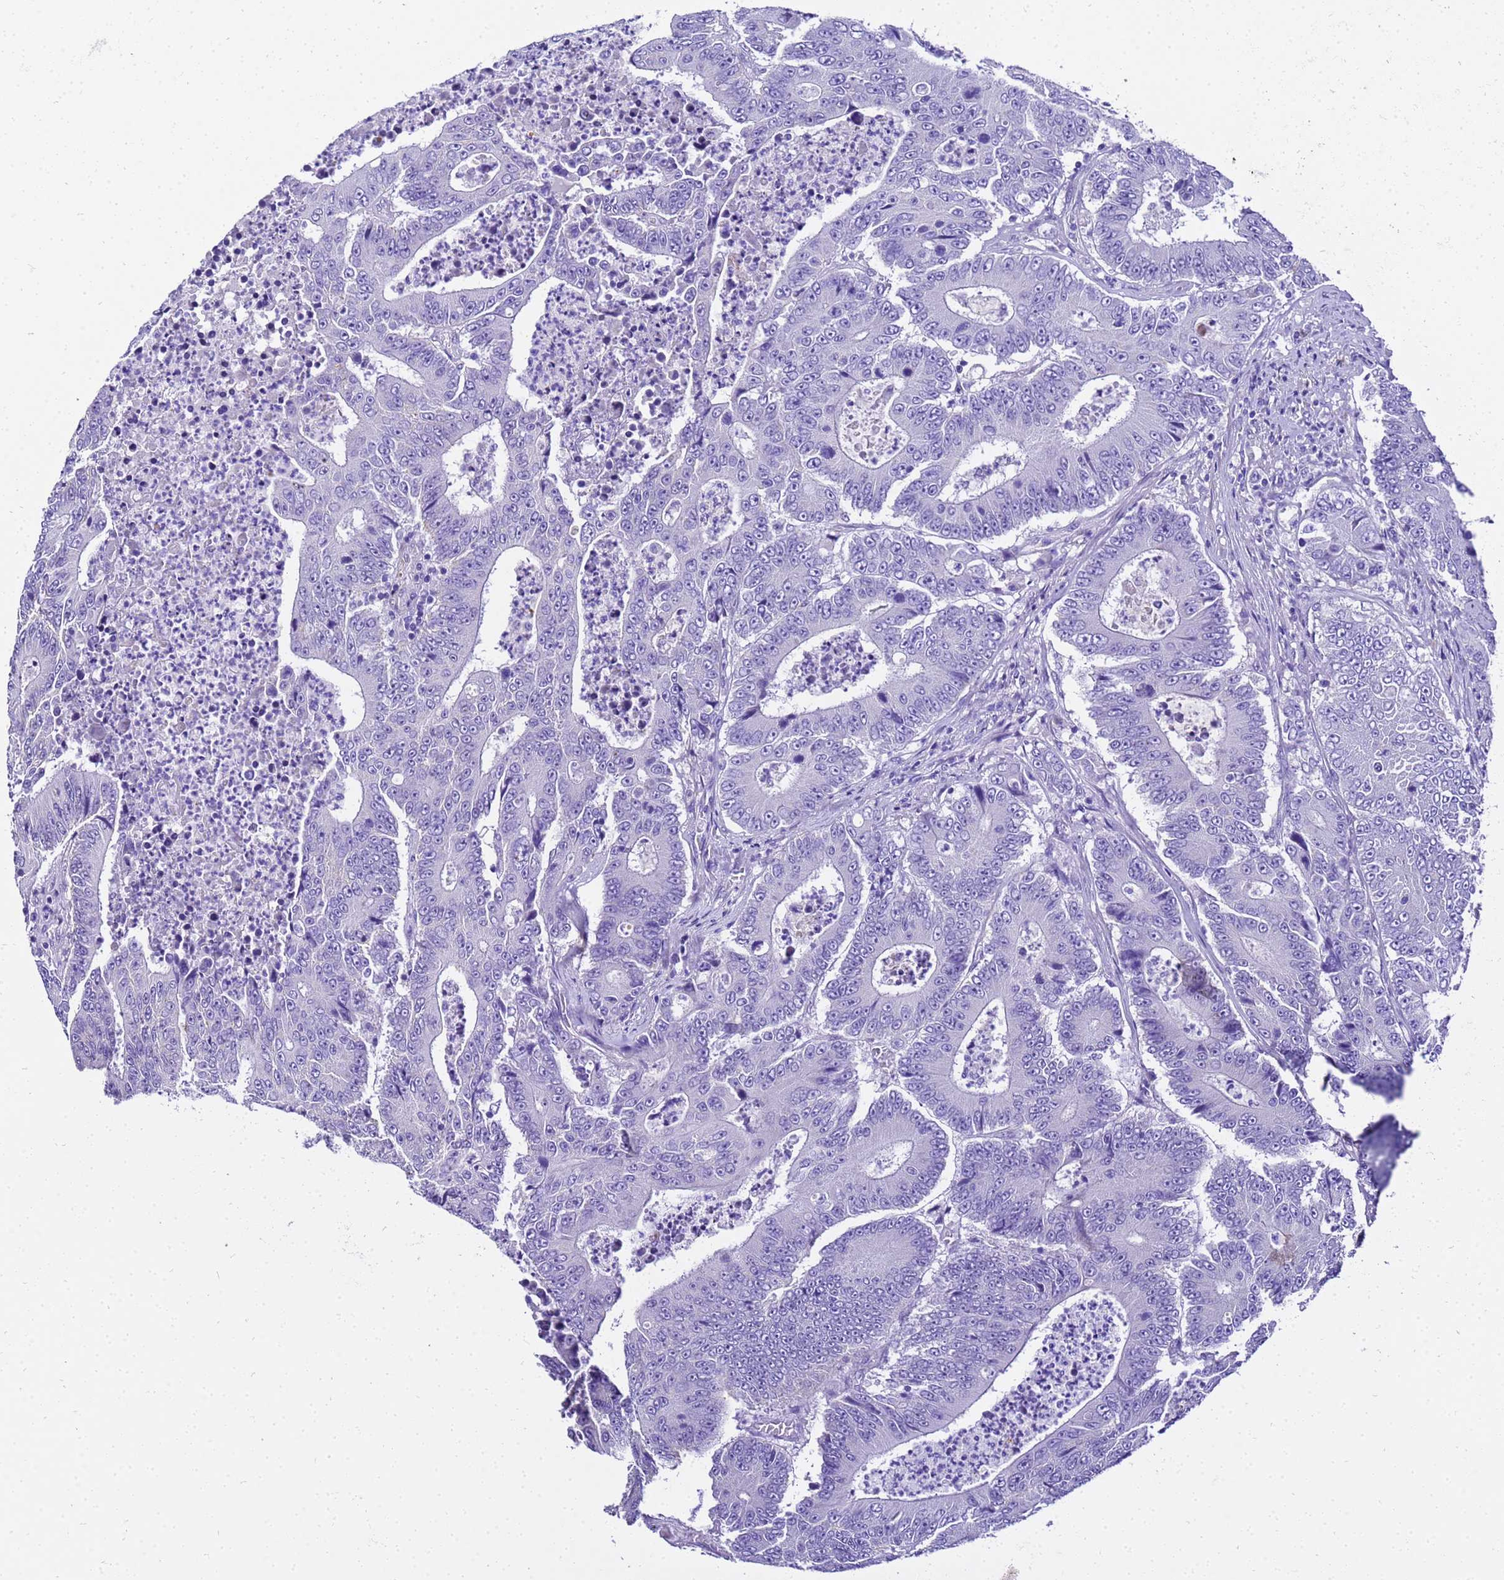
{"staining": {"intensity": "negative", "quantity": "none", "location": "none"}, "tissue": "colorectal cancer", "cell_type": "Tumor cells", "image_type": "cancer", "snomed": [{"axis": "morphology", "description": "Adenocarcinoma, NOS"}, {"axis": "topography", "description": "Colon"}], "caption": "Colorectal cancer was stained to show a protein in brown. There is no significant expression in tumor cells. (DAB (3,3'-diaminobenzidine) IHC with hematoxylin counter stain).", "gene": "HSPB6", "patient": {"sex": "male", "age": 83}}